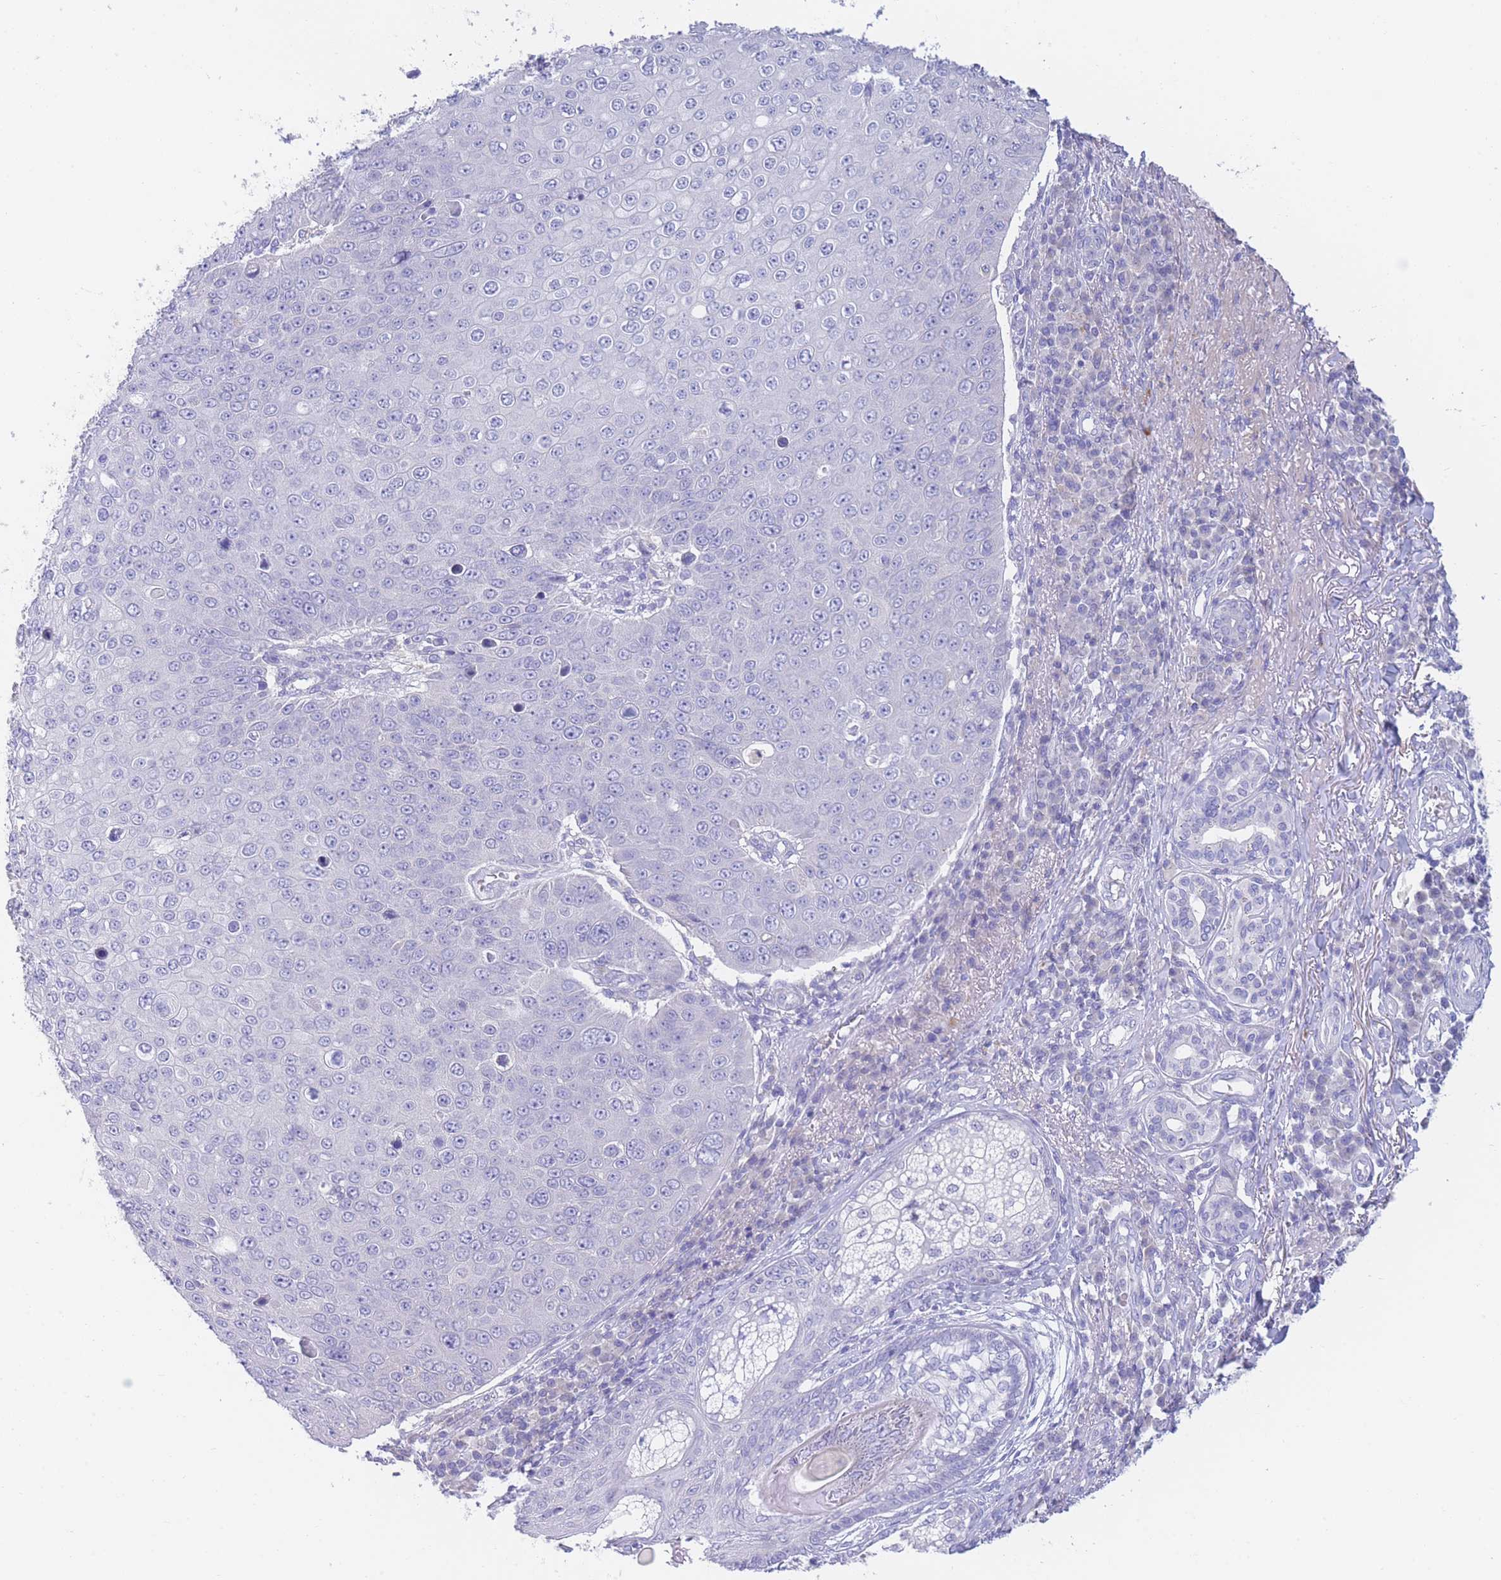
{"staining": {"intensity": "negative", "quantity": "none", "location": "none"}, "tissue": "skin cancer", "cell_type": "Tumor cells", "image_type": "cancer", "snomed": [{"axis": "morphology", "description": "Squamous cell carcinoma, NOS"}, {"axis": "topography", "description": "Skin"}], "caption": "Immunohistochemical staining of human skin cancer (squamous cell carcinoma) shows no significant expression in tumor cells.", "gene": "PCDHB3", "patient": {"sex": "male", "age": 71}}